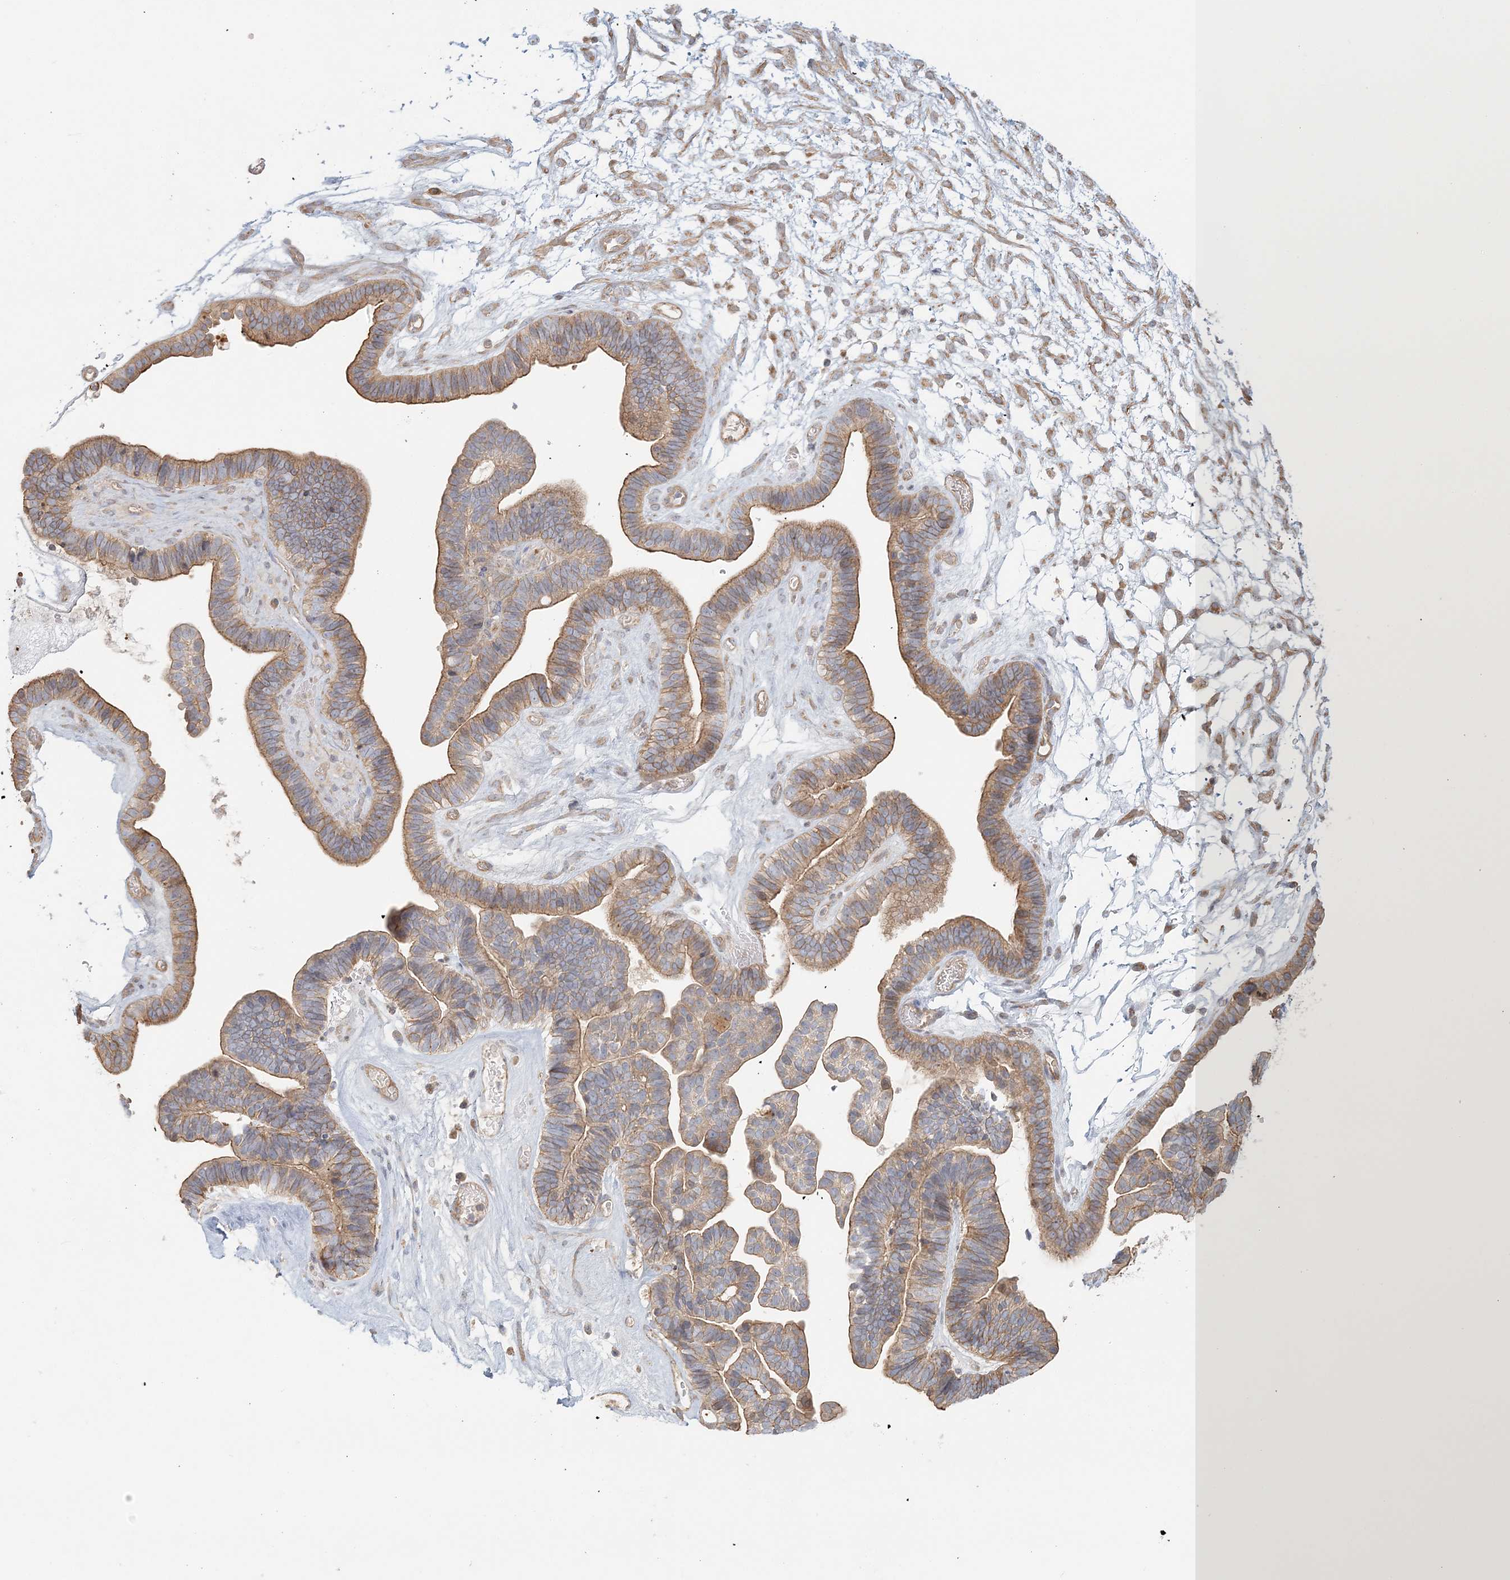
{"staining": {"intensity": "moderate", "quantity": ">75%", "location": "cytoplasmic/membranous"}, "tissue": "ovarian cancer", "cell_type": "Tumor cells", "image_type": "cancer", "snomed": [{"axis": "morphology", "description": "Cystadenocarcinoma, serous, NOS"}, {"axis": "topography", "description": "Ovary"}], "caption": "Protein expression analysis of ovarian cancer (serous cystadenocarcinoma) demonstrates moderate cytoplasmic/membranous positivity in approximately >75% of tumor cells.", "gene": "KIAA0232", "patient": {"sex": "female", "age": 56}}